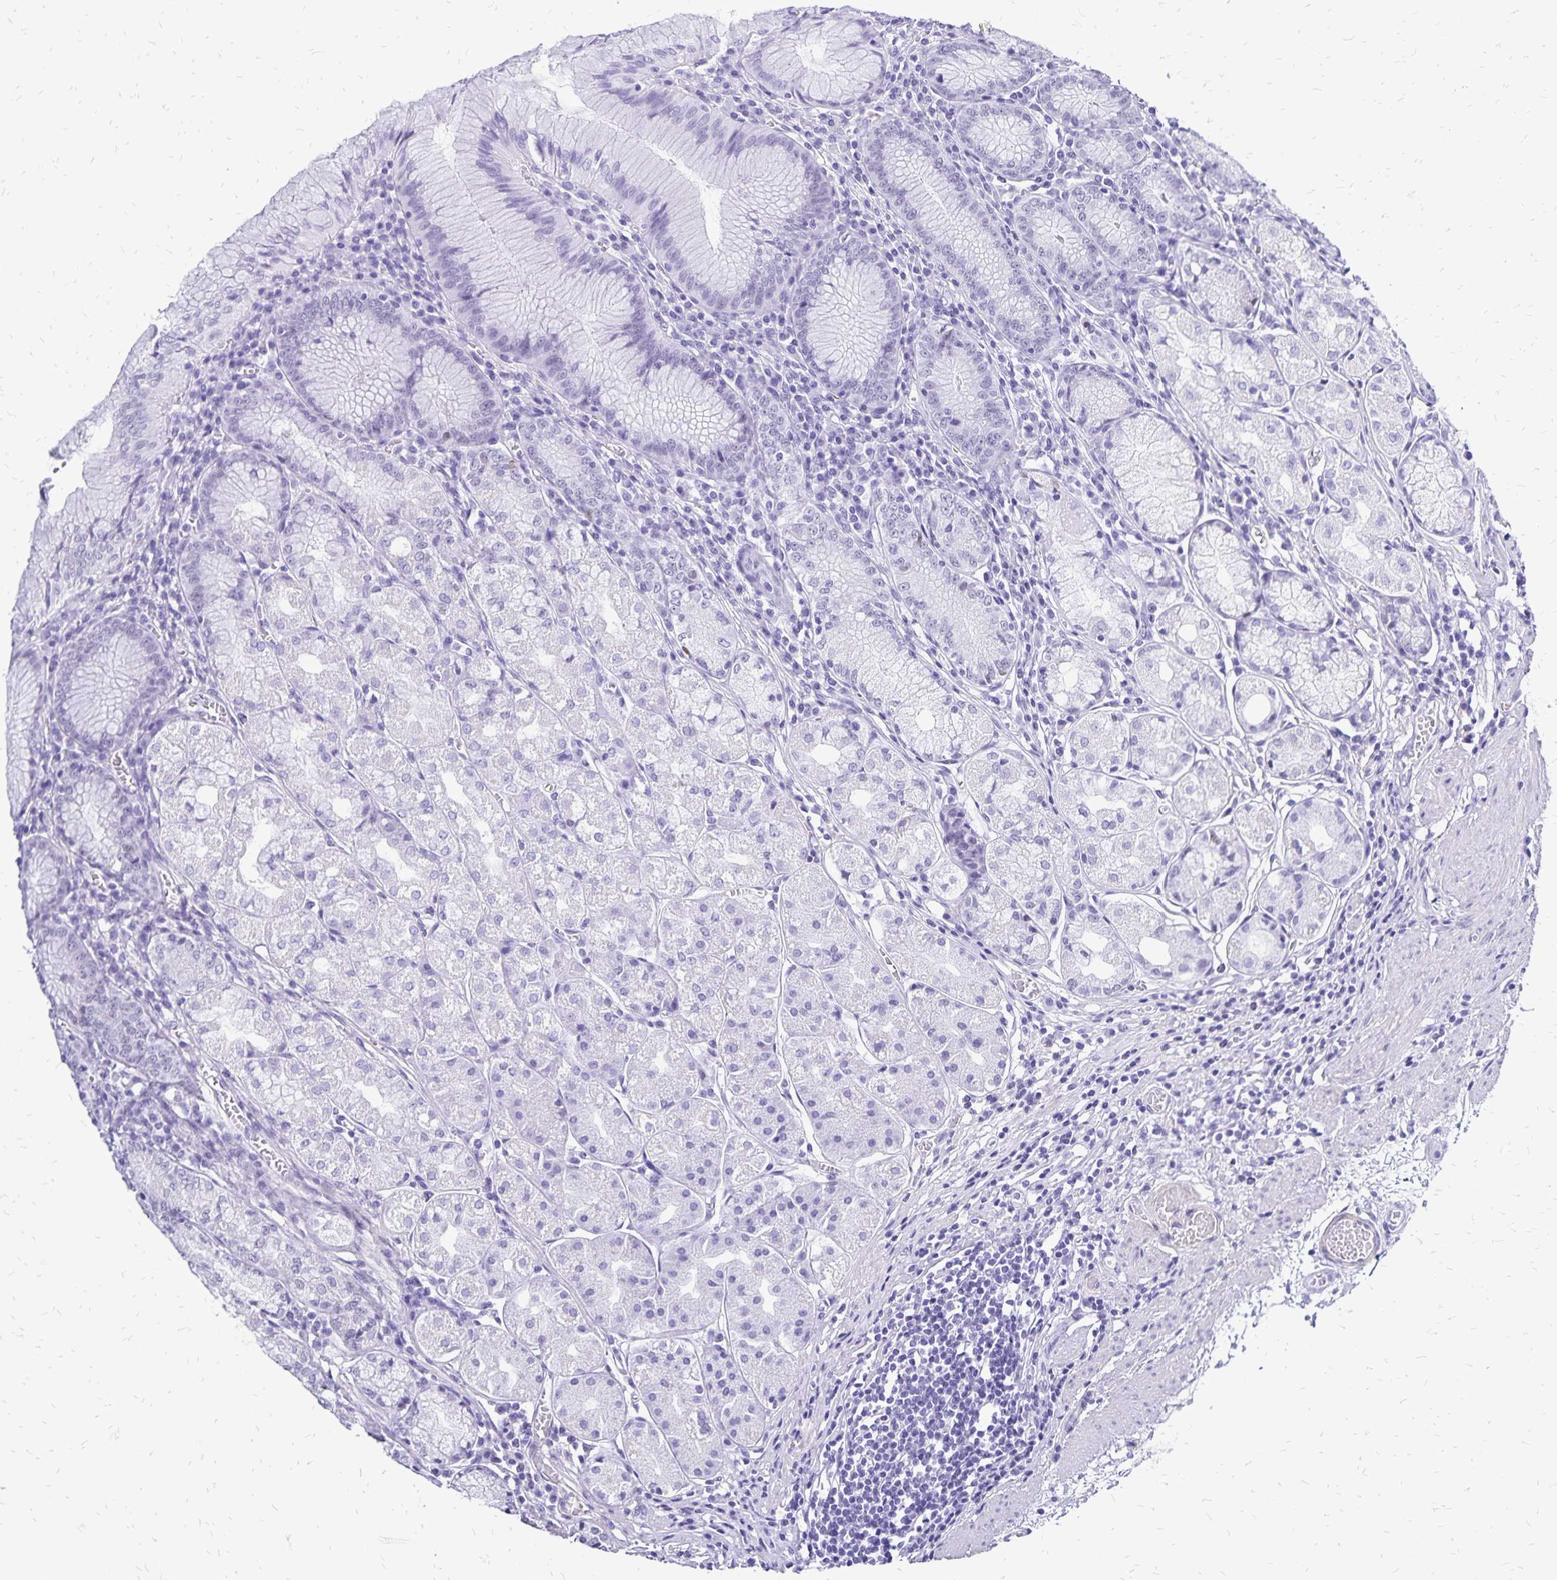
{"staining": {"intensity": "weak", "quantity": "<25%", "location": "nuclear"}, "tissue": "stomach", "cell_type": "Glandular cells", "image_type": "normal", "snomed": [{"axis": "morphology", "description": "Normal tissue, NOS"}, {"axis": "topography", "description": "Stomach"}], "caption": "This micrograph is of normal stomach stained with immunohistochemistry to label a protein in brown with the nuclei are counter-stained blue. There is no staining in glandular cells. (DAB immunohistochemistry (IHC) visualized using brightfield microscopy, high magnification).", "gene": "HMGB3", "patient": {"sex": "male", "age": 55}}